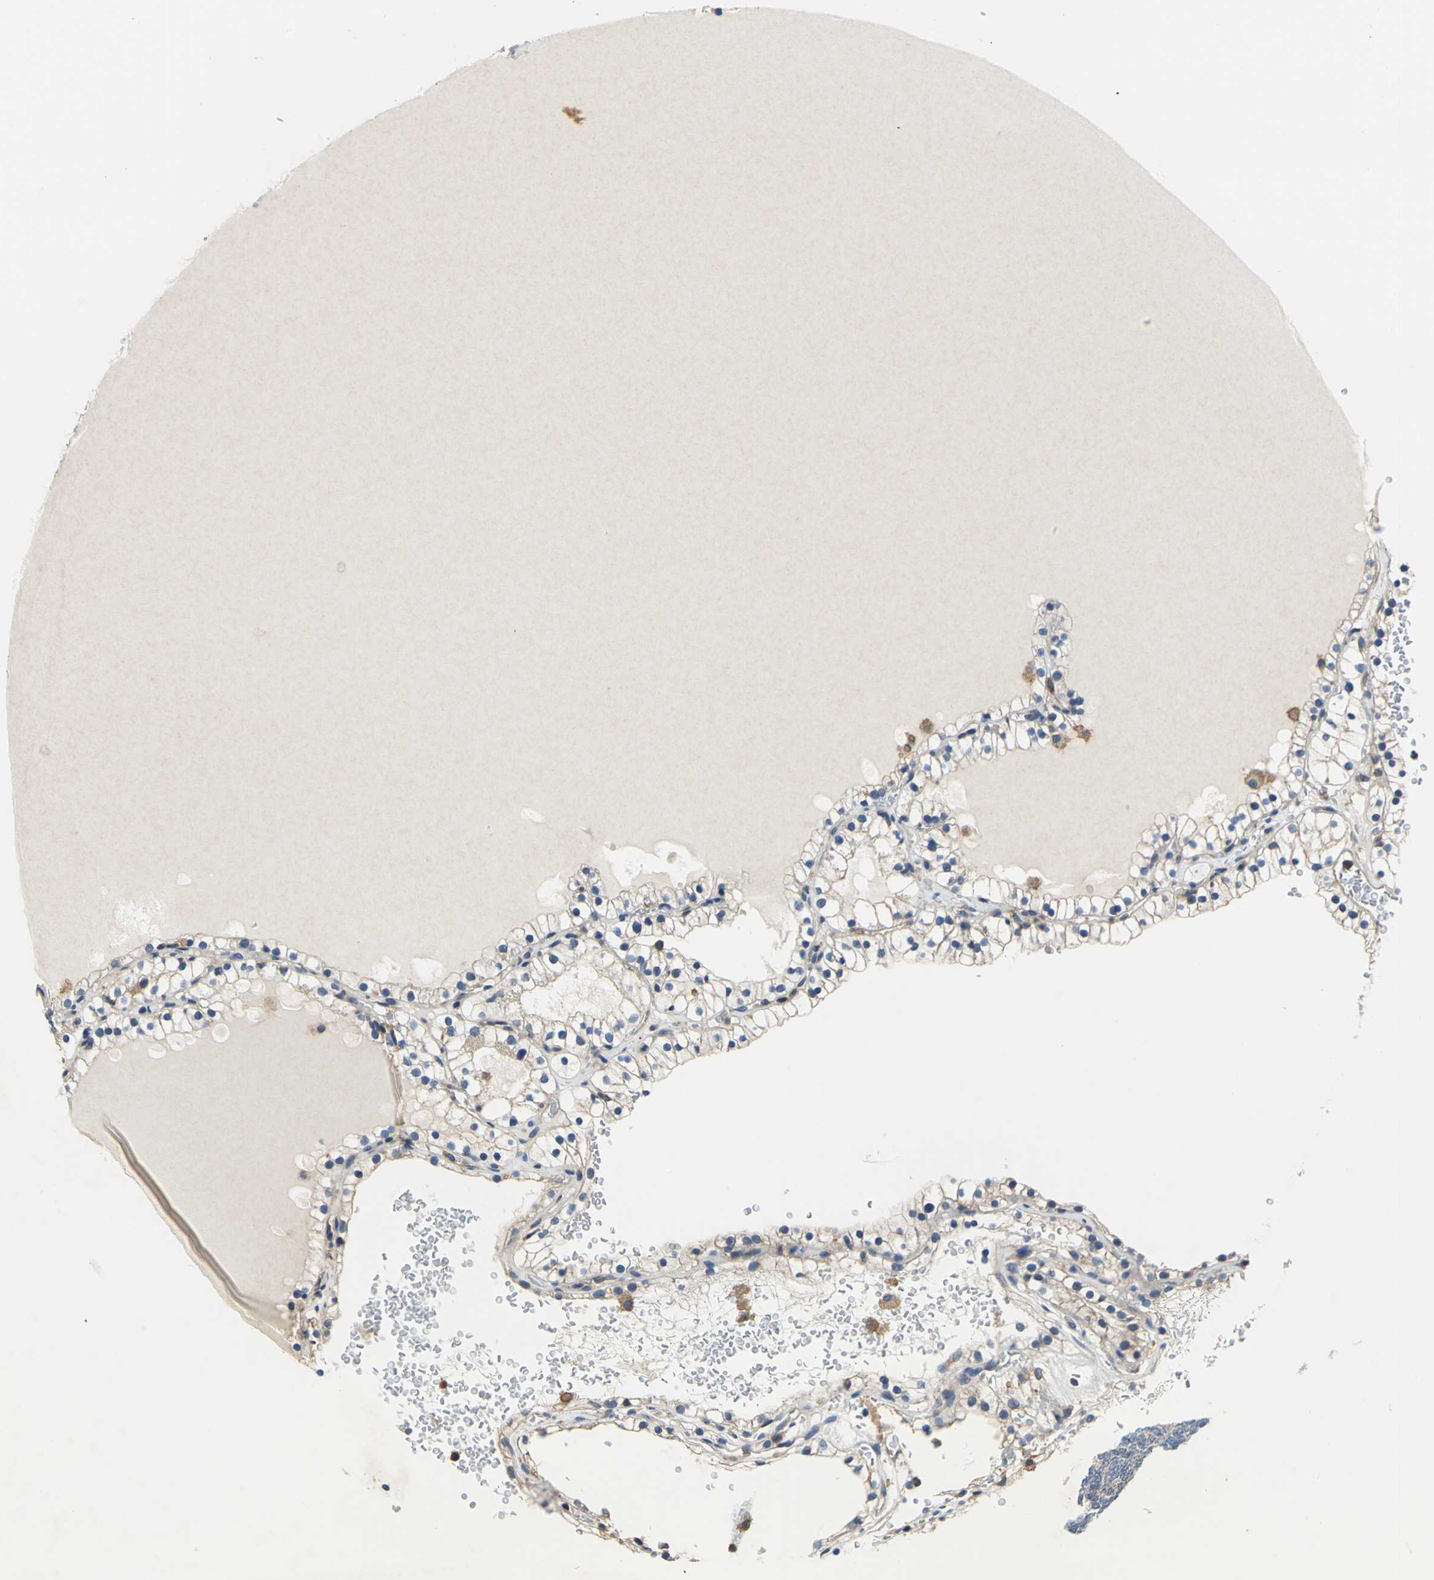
{"staining": {"intensity": "negative", "quantity": "none", "location": "none"}, "tissue": "renal cancer", "cell_type": "Tumor cells", "image_type": "cancer", "snomed": [{"axis": "morphology", "description": "Adenocarcinoma, NOS"}, {"axis": "topography", "description": "Kidney"}], "caption": "A high-resolution photomicrograph shows immunohistochemistry (IHC) staining of adenocarcinoma (renal), which reveals no significant staining in tumor cells.", "gene": "DDX3Y", "patient": {"sex": "female", "age": 41}}